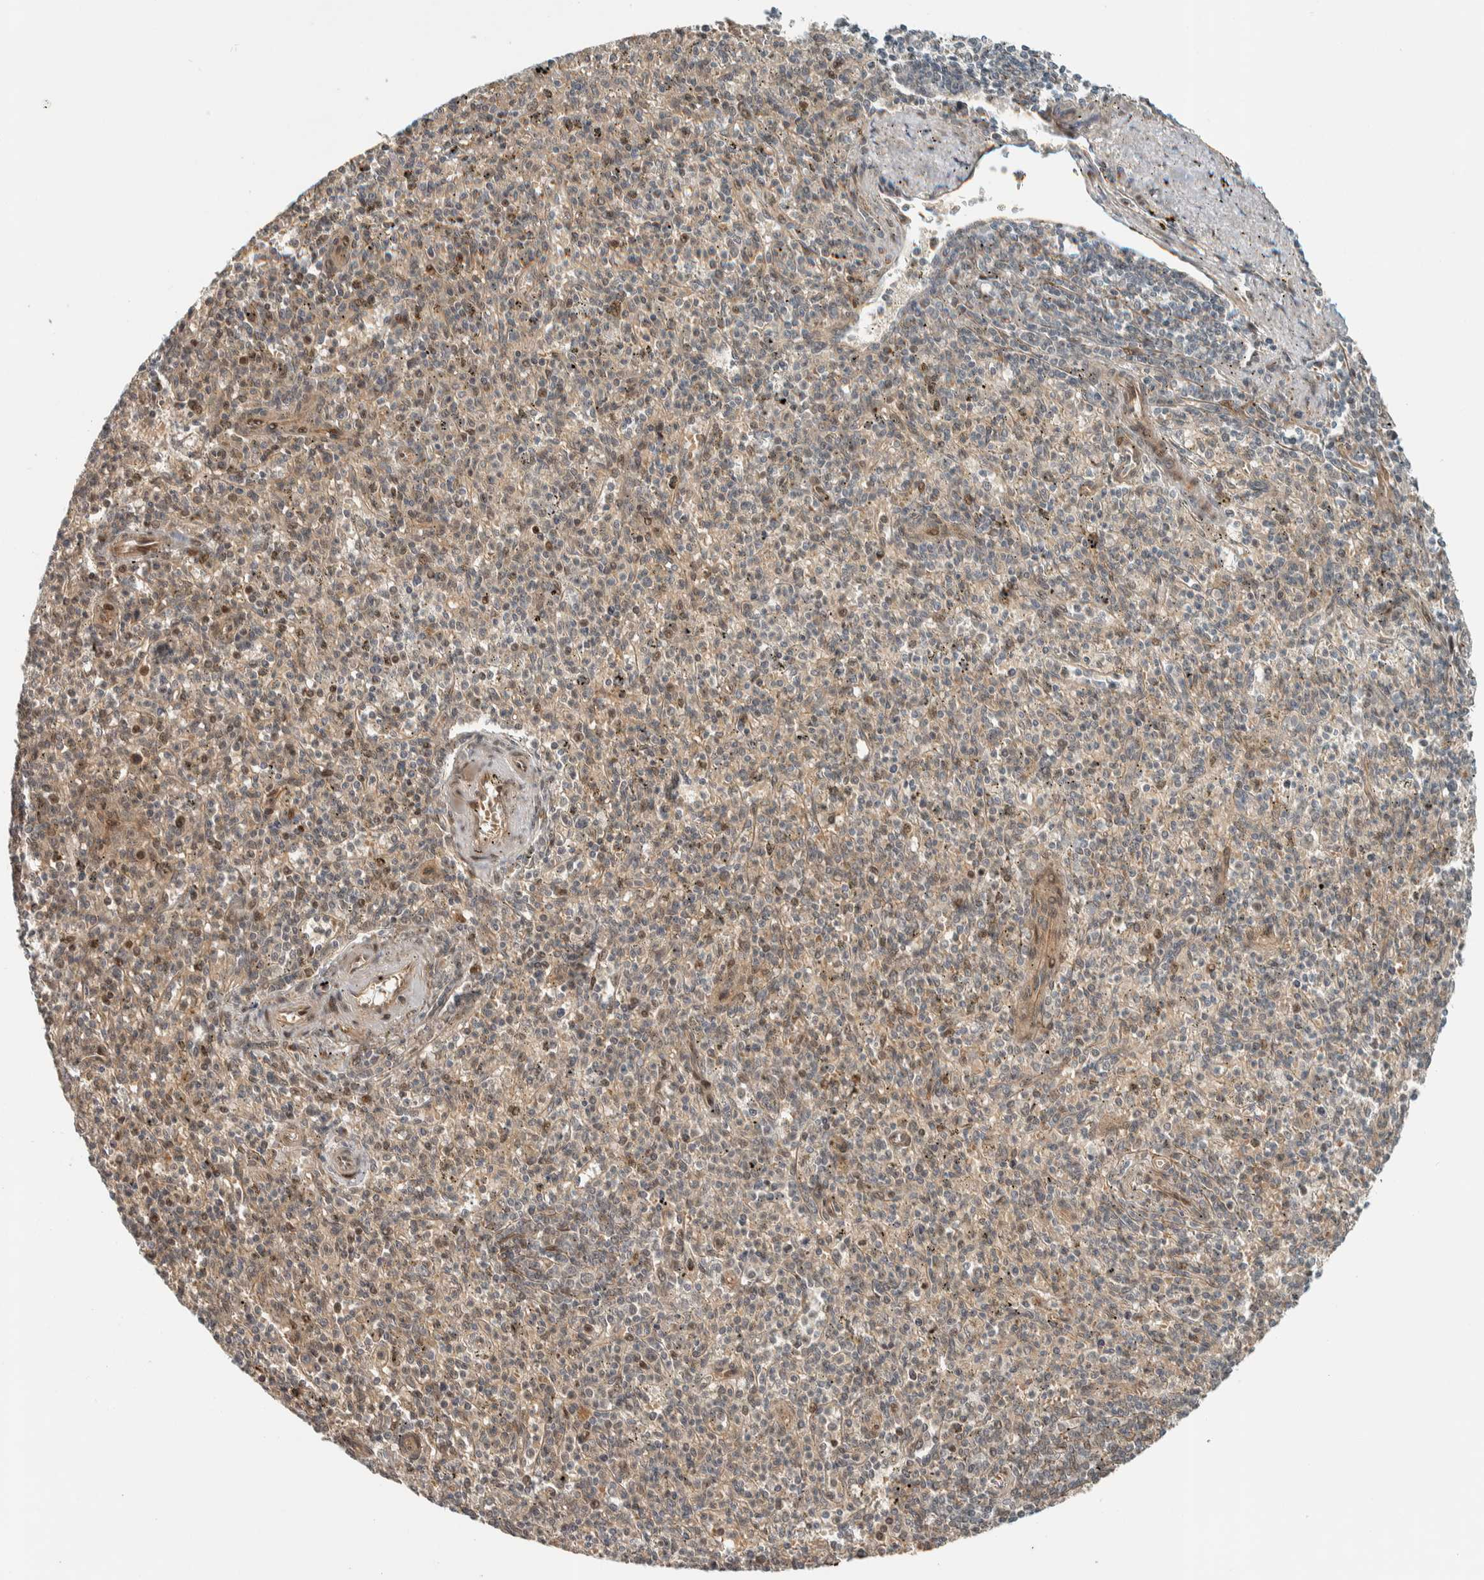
{"staining": {"intensity": "weak", "quantity": "25%-75%", "location": "nuclear"}, "tissue": "spleen", "cell_type": "Cells in red pulp", "image_type": "normal", "snomed": [{"axis": "morphology", "description": "Normal tissue, NOS"}, {"axis": "topography", "description": "Spleen"}], "caption": "IHC of benign spleen displays low levels of weak nuclear positivity in about 25%-75% of cells in red pulp. Nuclei are stained in blue.", "gene": "STXBP4", "patient": {"sex": "male", "age": 72}}